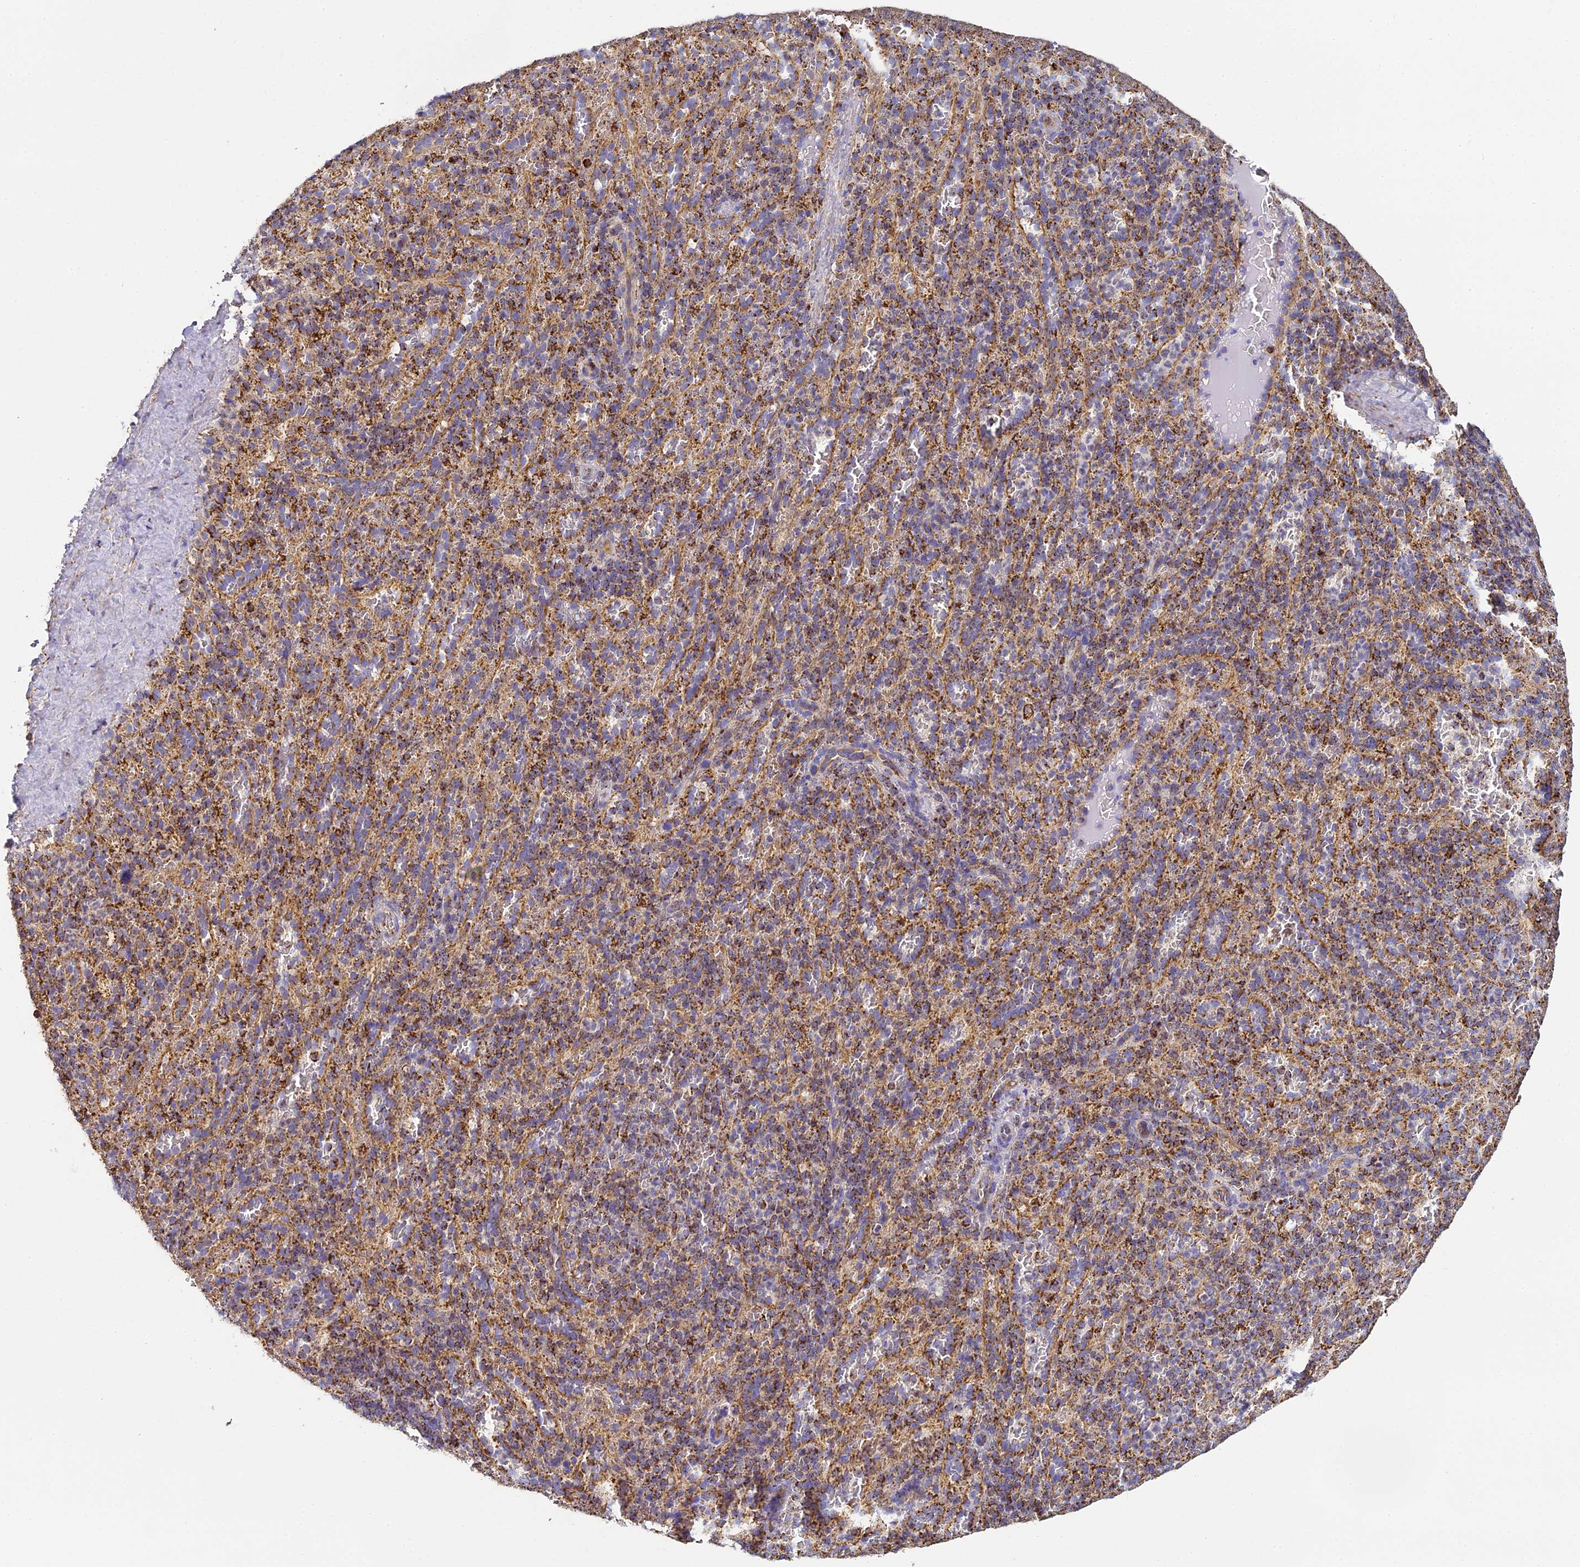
{"staining": {"intensity": "strong", "quantity": "<25%", "location": "cytoplasmic/membranous"}, "tissue": "spleen", "cell_type": "Cells in red pulp", "image_type": "normal", "snomed": [{"axis": "morphology", "description": "Normal tissue, NOS"}, {"axis": "topography", "description": "Spleen"}], "caption": "Strong cytoplasmic/membranous protein positivity is identified in about <25% of cells in red pulp in spleen. Using DAB (brown) and hematoxylin (blue) stains, captured at high magnification using brightfield microscopy.", "gene": "STK17A", "patient": {"sex": "female", "age": 21}}